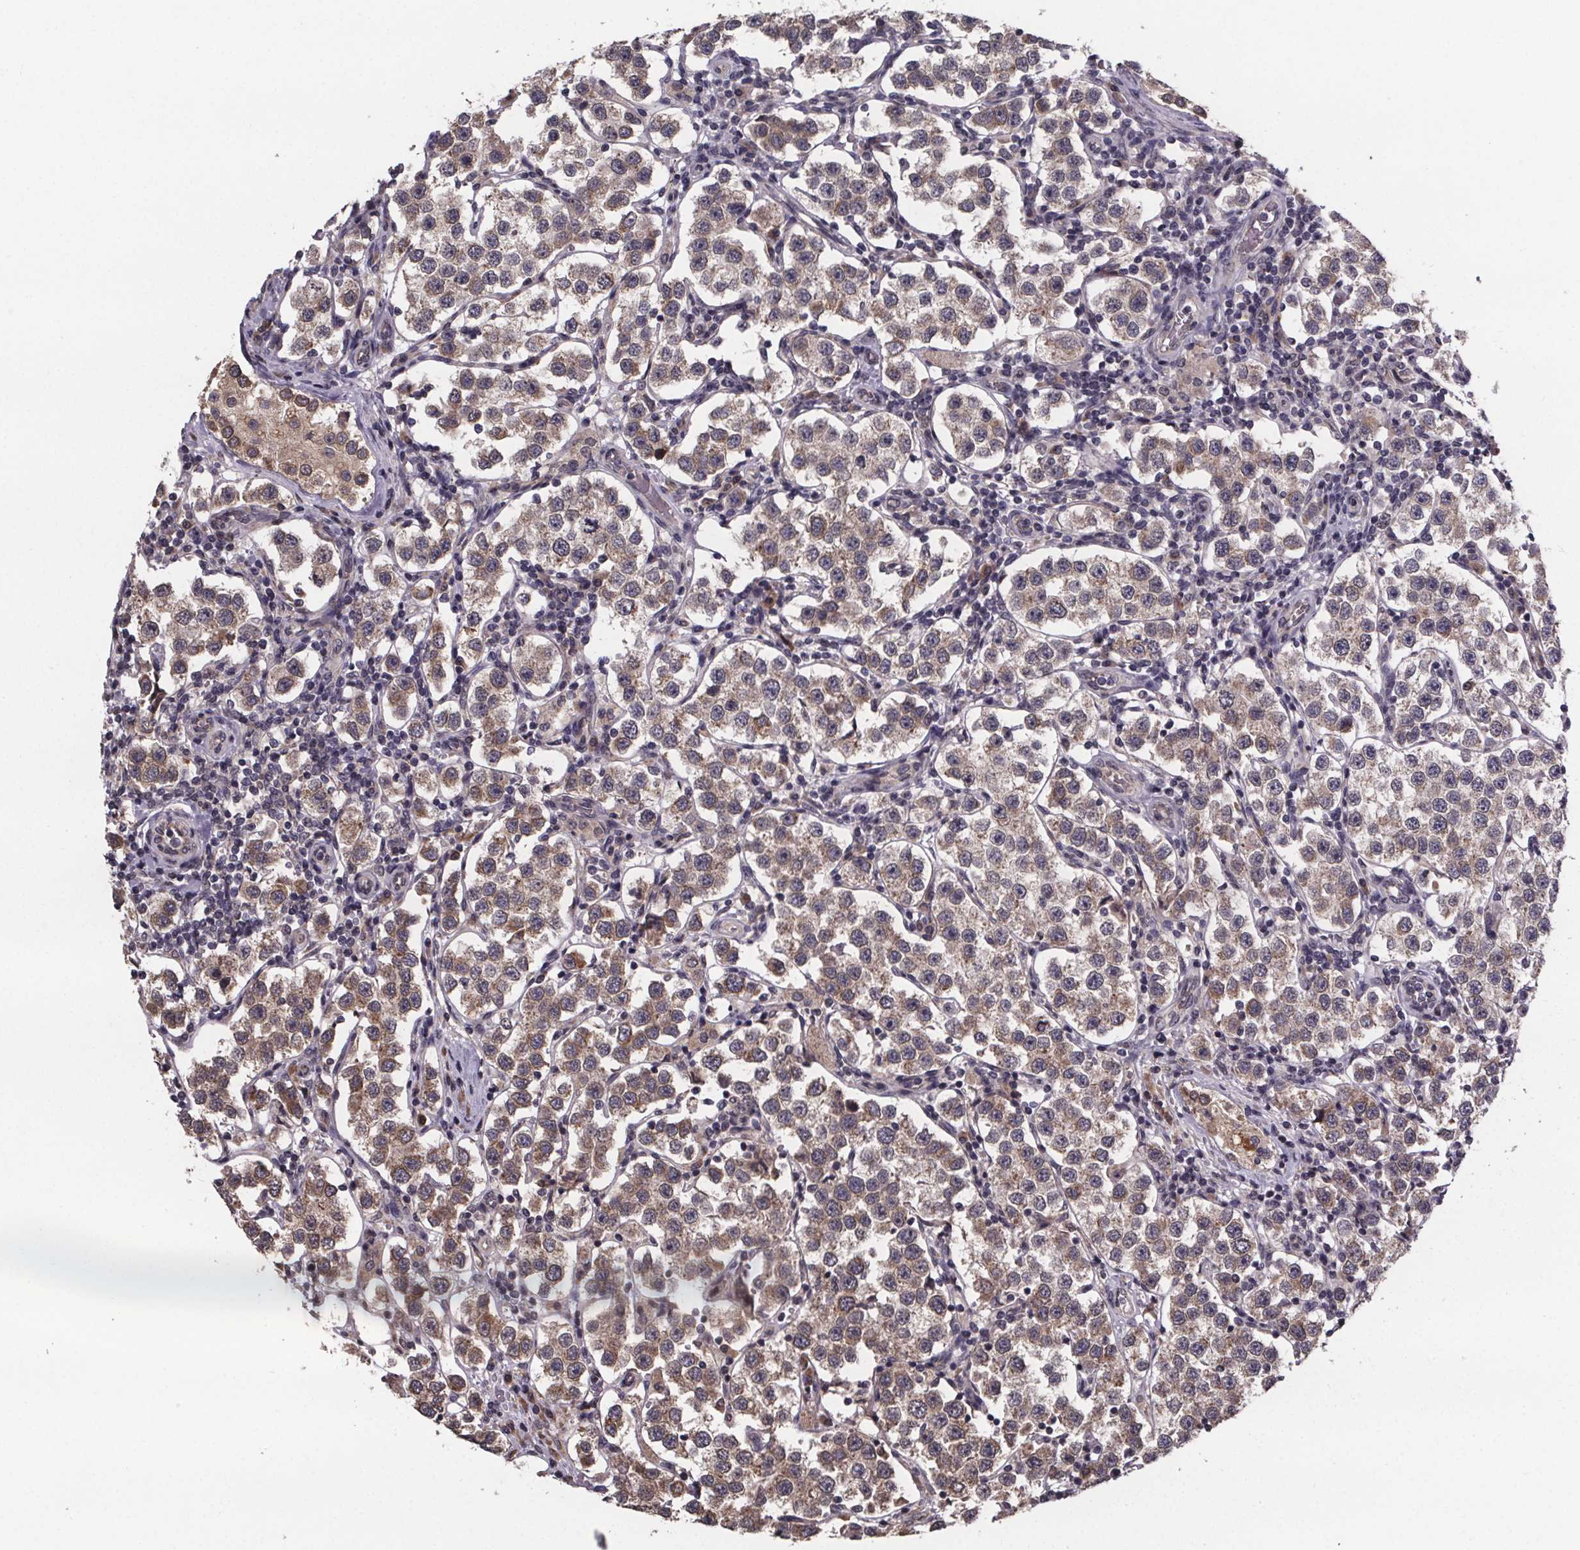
{"staining": {"intensity": "moderate", "quantity": ">75%", "location": "cytoplasmic/membranous"}, "tissue": "testis cancer", "cell_type": "Tumor cells", "image_type": "cancer", "snomed": [{"axis": "morphology", "description": "Seminoma, NOS"}, {"axis": "topography", "description": "Testis"}], "caption": "IHC (DAB) staining of seminoma (testis) demonstrates moderate cytoplasmic/membranous protein staining in about >75% of tumor cells. The staining is performed using DAB (3,3'-diaminobenzidine) brown chromogen to label protein expression. The nuclei are counter-stained blue using hematoxylin.", "gene": "SAT1", "patient": {"sex": "male", "age": 37}}